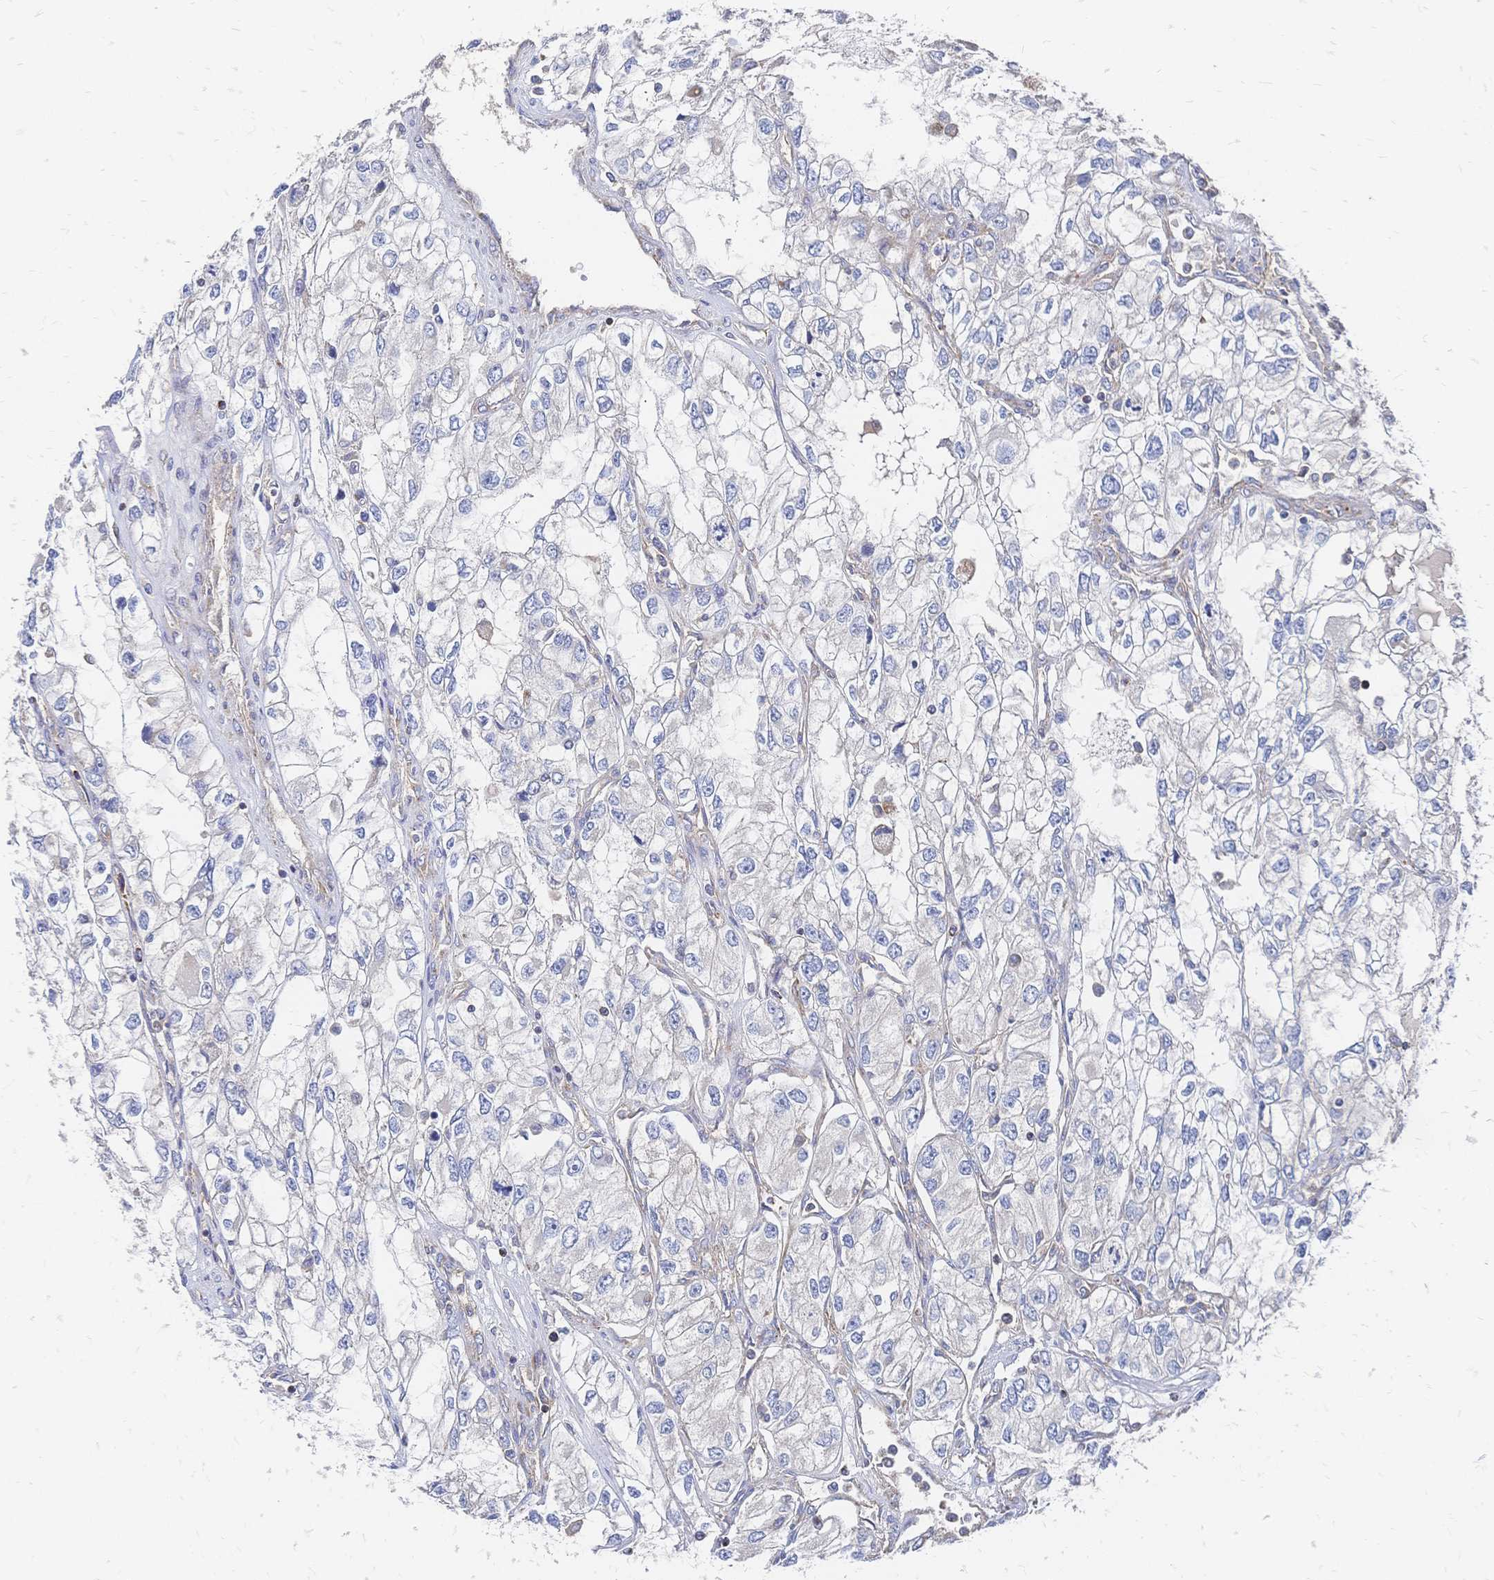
{"staining": {"intensity": "negative", "quantity": "none", "location": "none"}, "tissue": "renal cancer", "cell_type": "Tumor cells", "image_type": "cancer", "snomed": [{"axis": "morphology", "description": "Adenocarcinoma, NOS"}, {"axis": "topography", "description": "Kidney"}], "caption": "Renal cancer was stained to show a protein in brown. There is no significant positivity in tumor cells.", "gene": "SORBS1", "patient": {"sex": "female", "age": 59}}